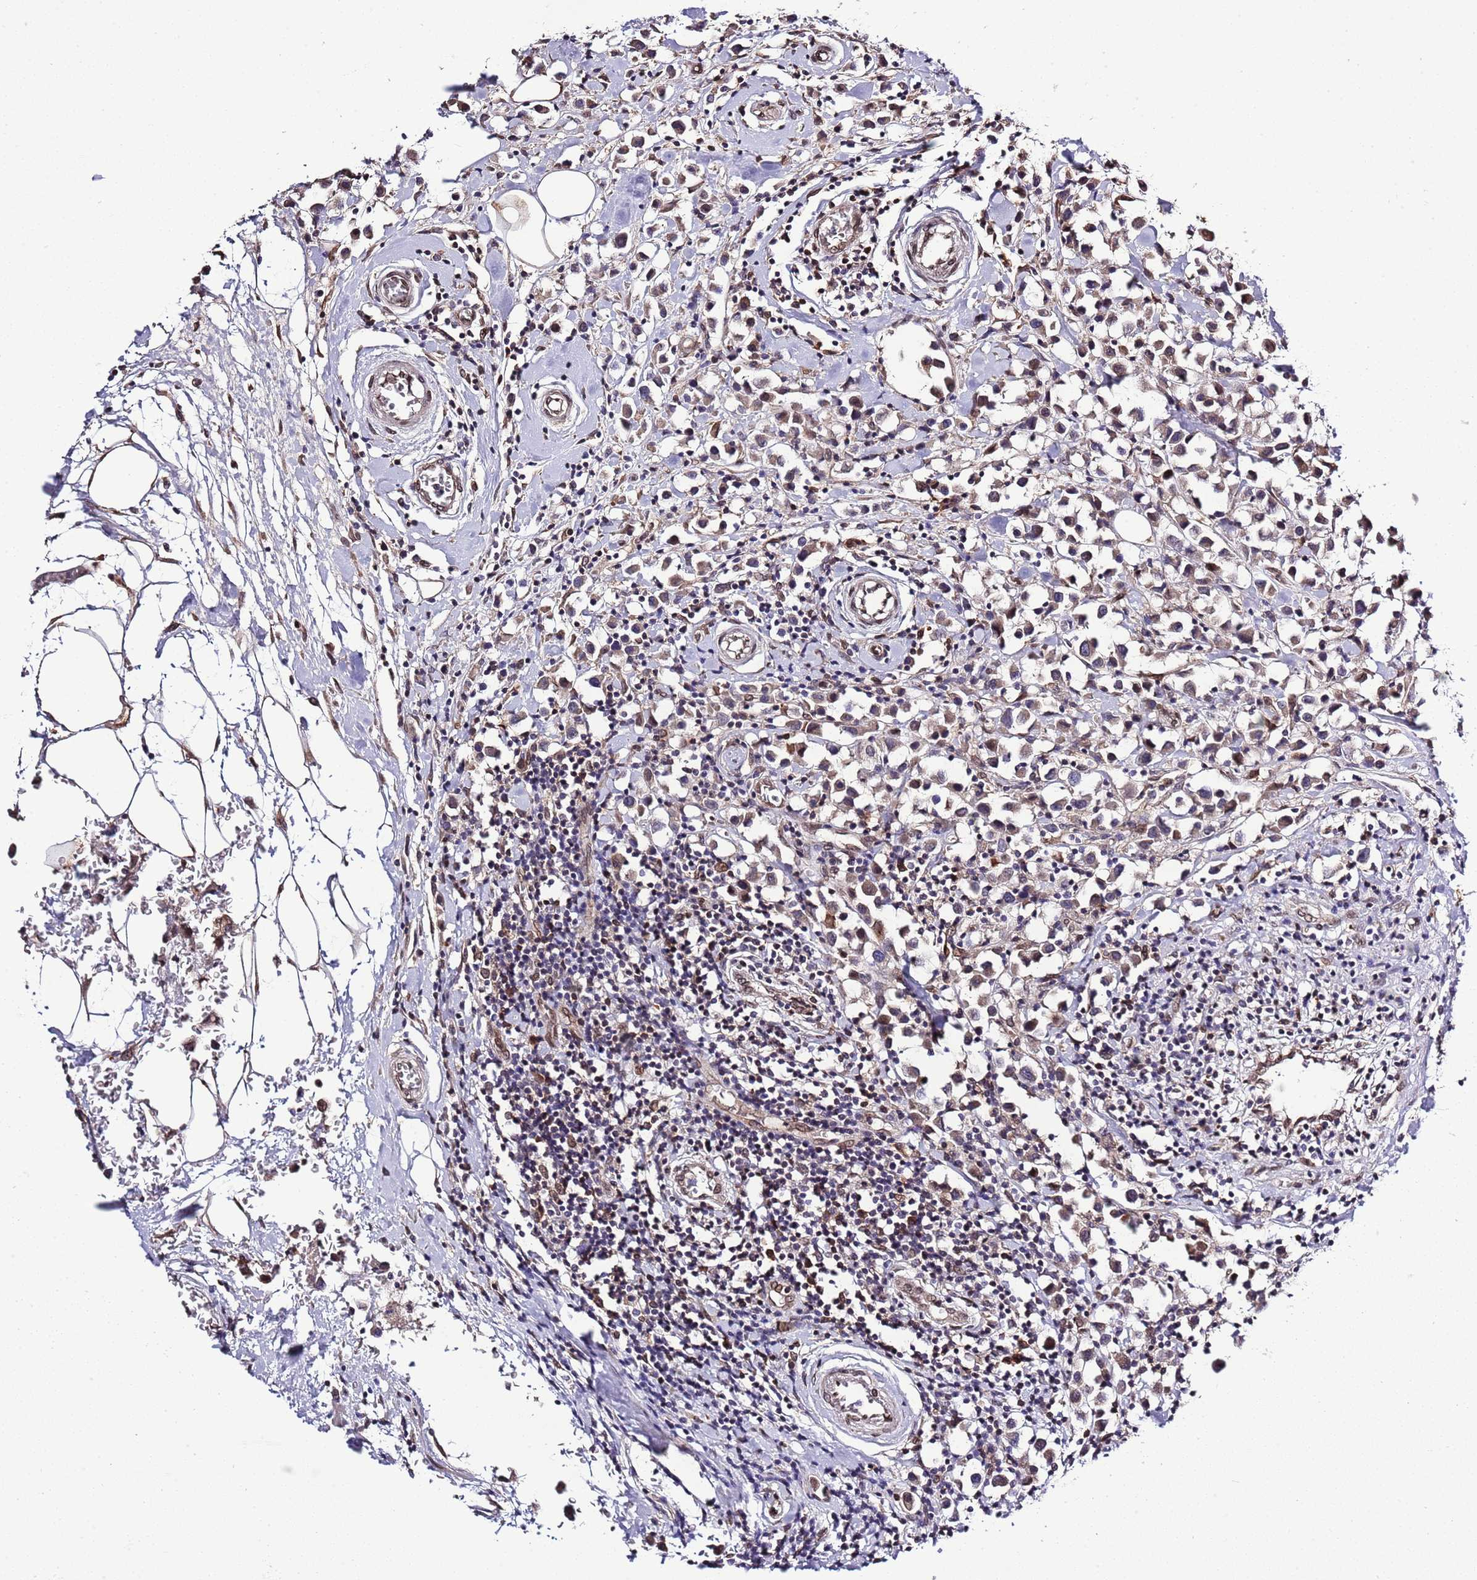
{"staining": {"intensity": "weak", "quantity": "25%-75%", "location": "cytoplasmic/membranous,nuclear"}, "tissue": "breast cancer", "cell_type": "Tumor cells", "image_type": "cancer", "snomed": [{"axis": "morphology", "description": "Duct carcinoma"}, {"axis": "topography", "description": "Breast"}], "caption": "IHC staining of infiltrating ductal carcinoma (breast), which demonstrates low levels of weak cytoplasmic/membranous and nuclear expression in about 25%-75% of tumor cells indicating weak cytoplasmic/membranous and nuclear protein positivity. The staining was performed using DAB (brown) for protein detection and nuclei were counterstained in hematoxylin (blue).", "gene": "ZNF665", "patient": {"sex": "female", "age": 61}}